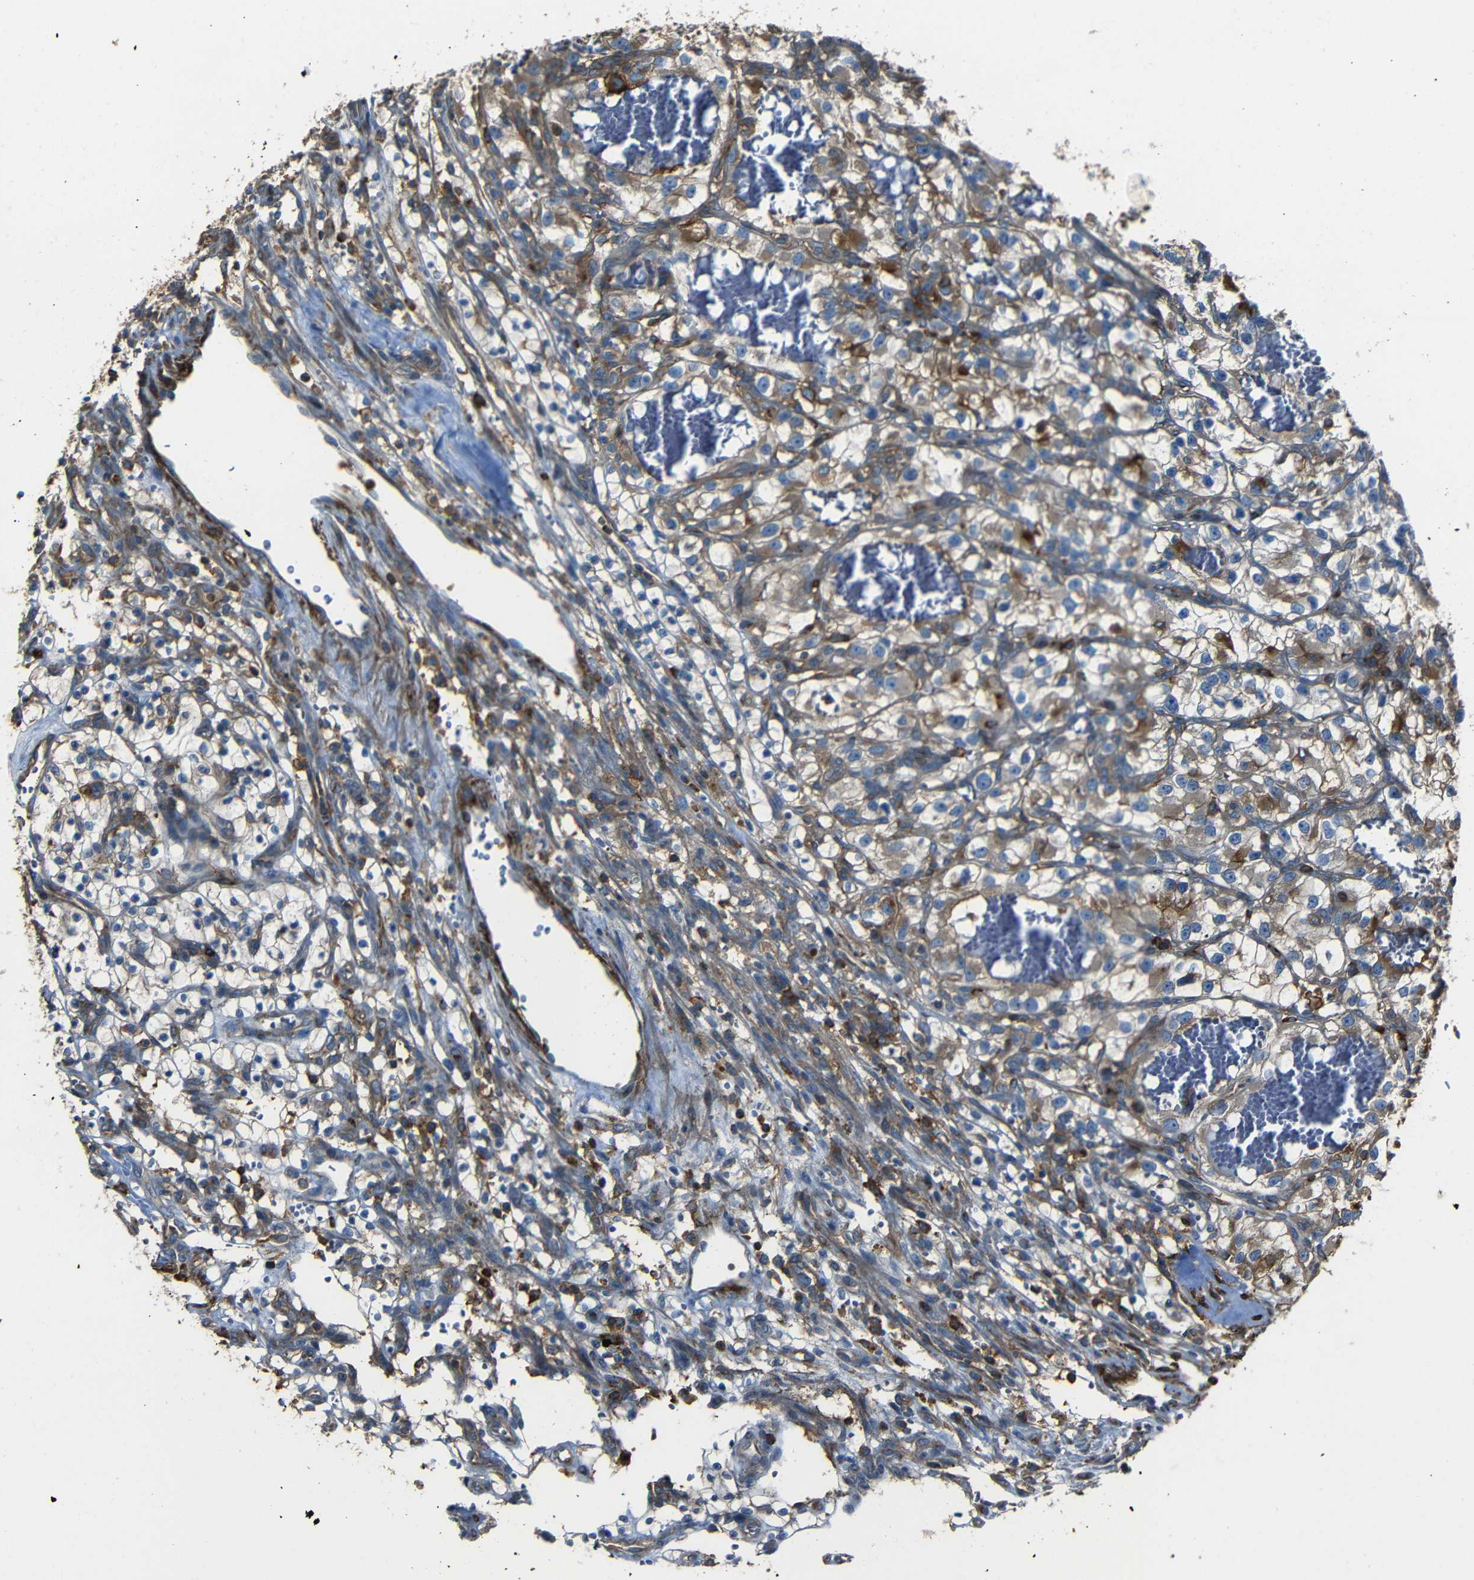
{"staining": {"intensity": "moderate", "quantity": "25%-75%", "location": "cytoplasmic/membranous"}, "tissue": "renal cancer", "cell_type": "Tumor cells", "image_type": "cancer", "snomed": [{"axis": "morphology", "description": "Adenocarcinoma, NOS"}, {"axis": "topography", "description": "Kidney"}], "caption": "Protein analysis of adenocarcinoma (renal) tissue displays moderate cytoplasmic/membranous staining in about 25%-75% of tumor cells.", "gene": "ADGRE5", "patient": {"sex": "female", "age": 57}}